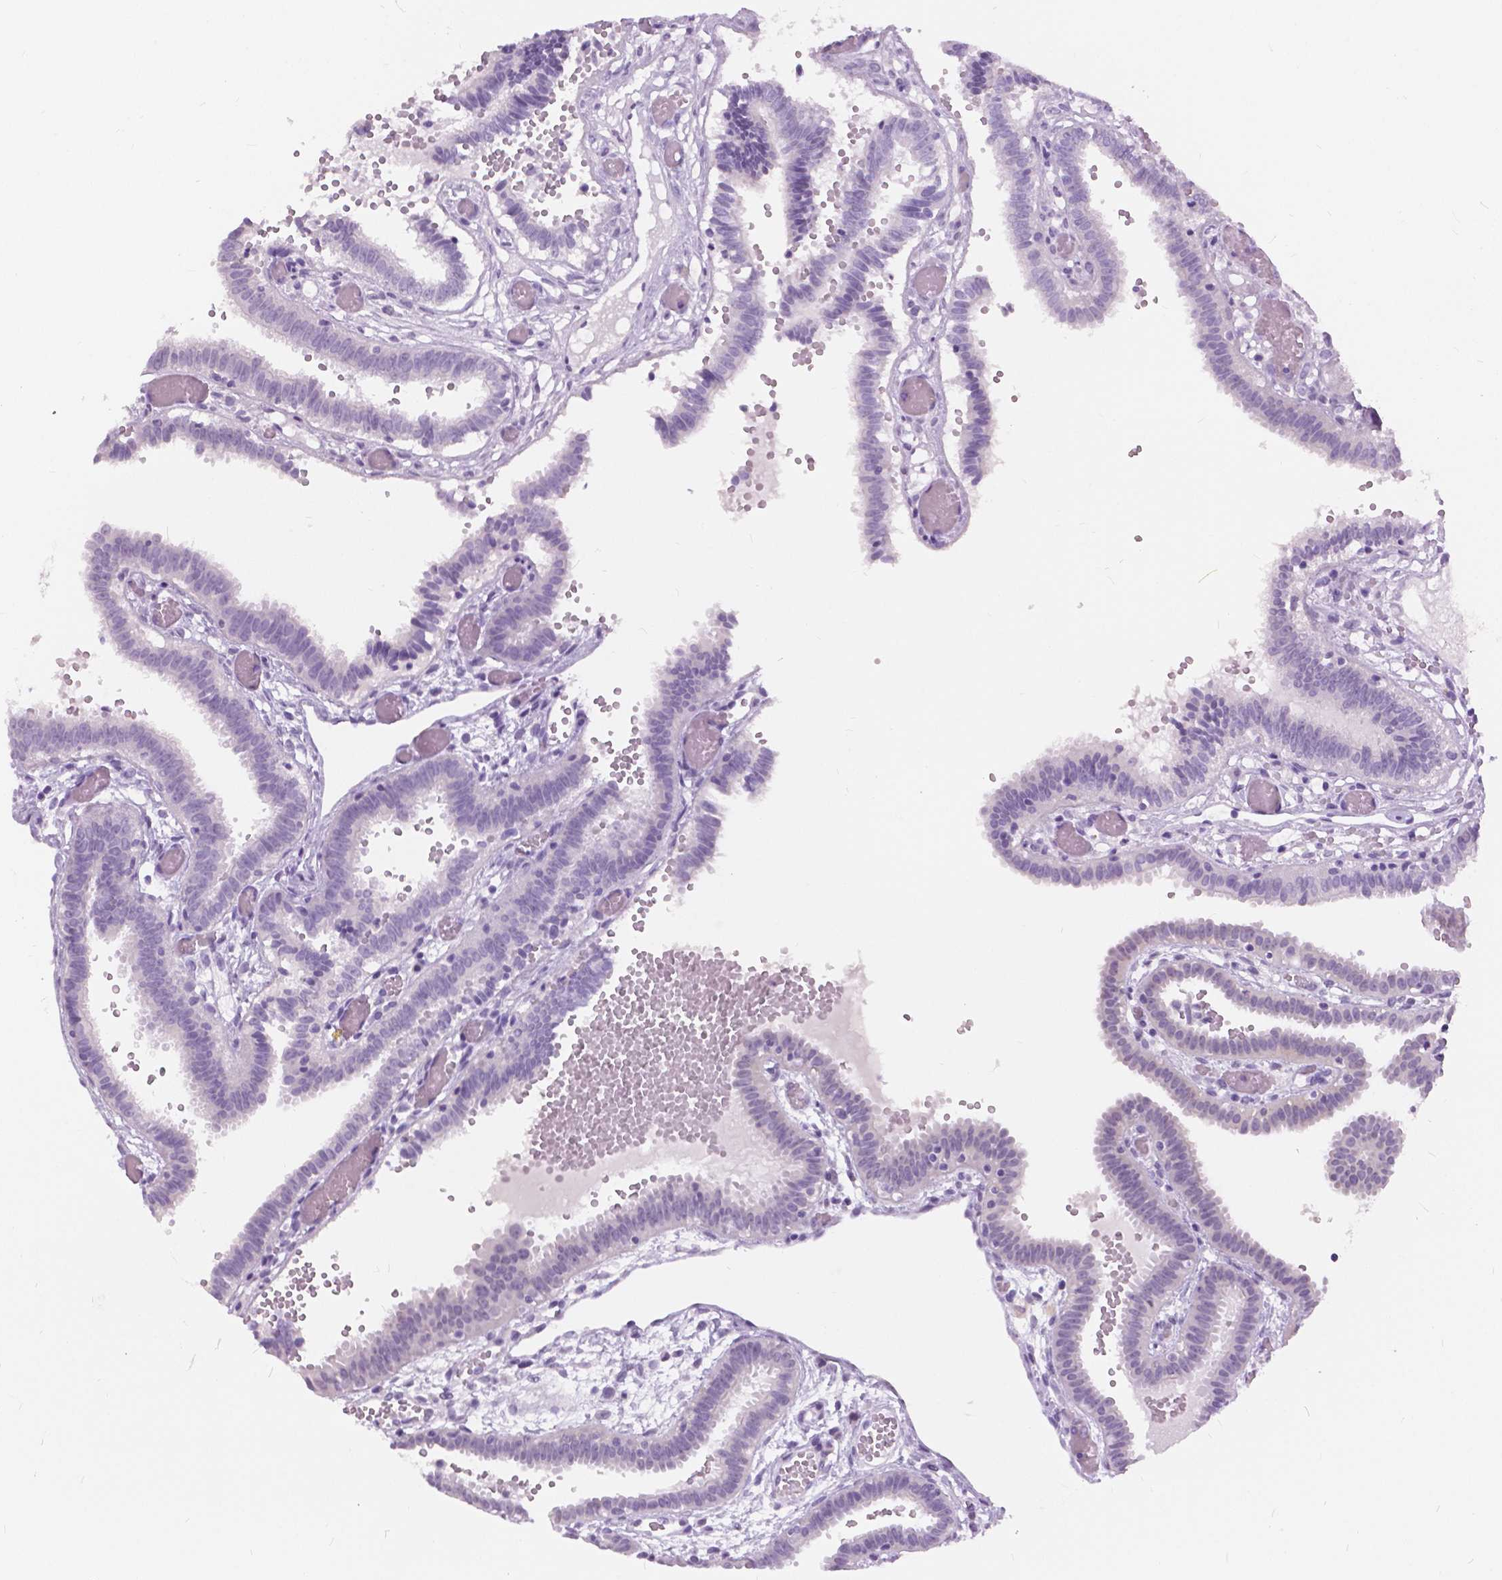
{"staining": {"intensity": "negative", "quantity": "none", "location": "none"}, "tissue": "fallopian tube", "cell_type": "Glandular cells", "image_type": "normal", "snomed": [{"axis": "morphology", "description": "Normal tissue, NOS"}, {"axis": "topography", "description": "Fallopian tube"}], "caption": "This is an immunohistochemistry (IHC) image of unremarkable fallopian tube. There is no staining in glandular cells.", "gene": "MYOM1", "patient": {"sex": "female", "age": 37}}